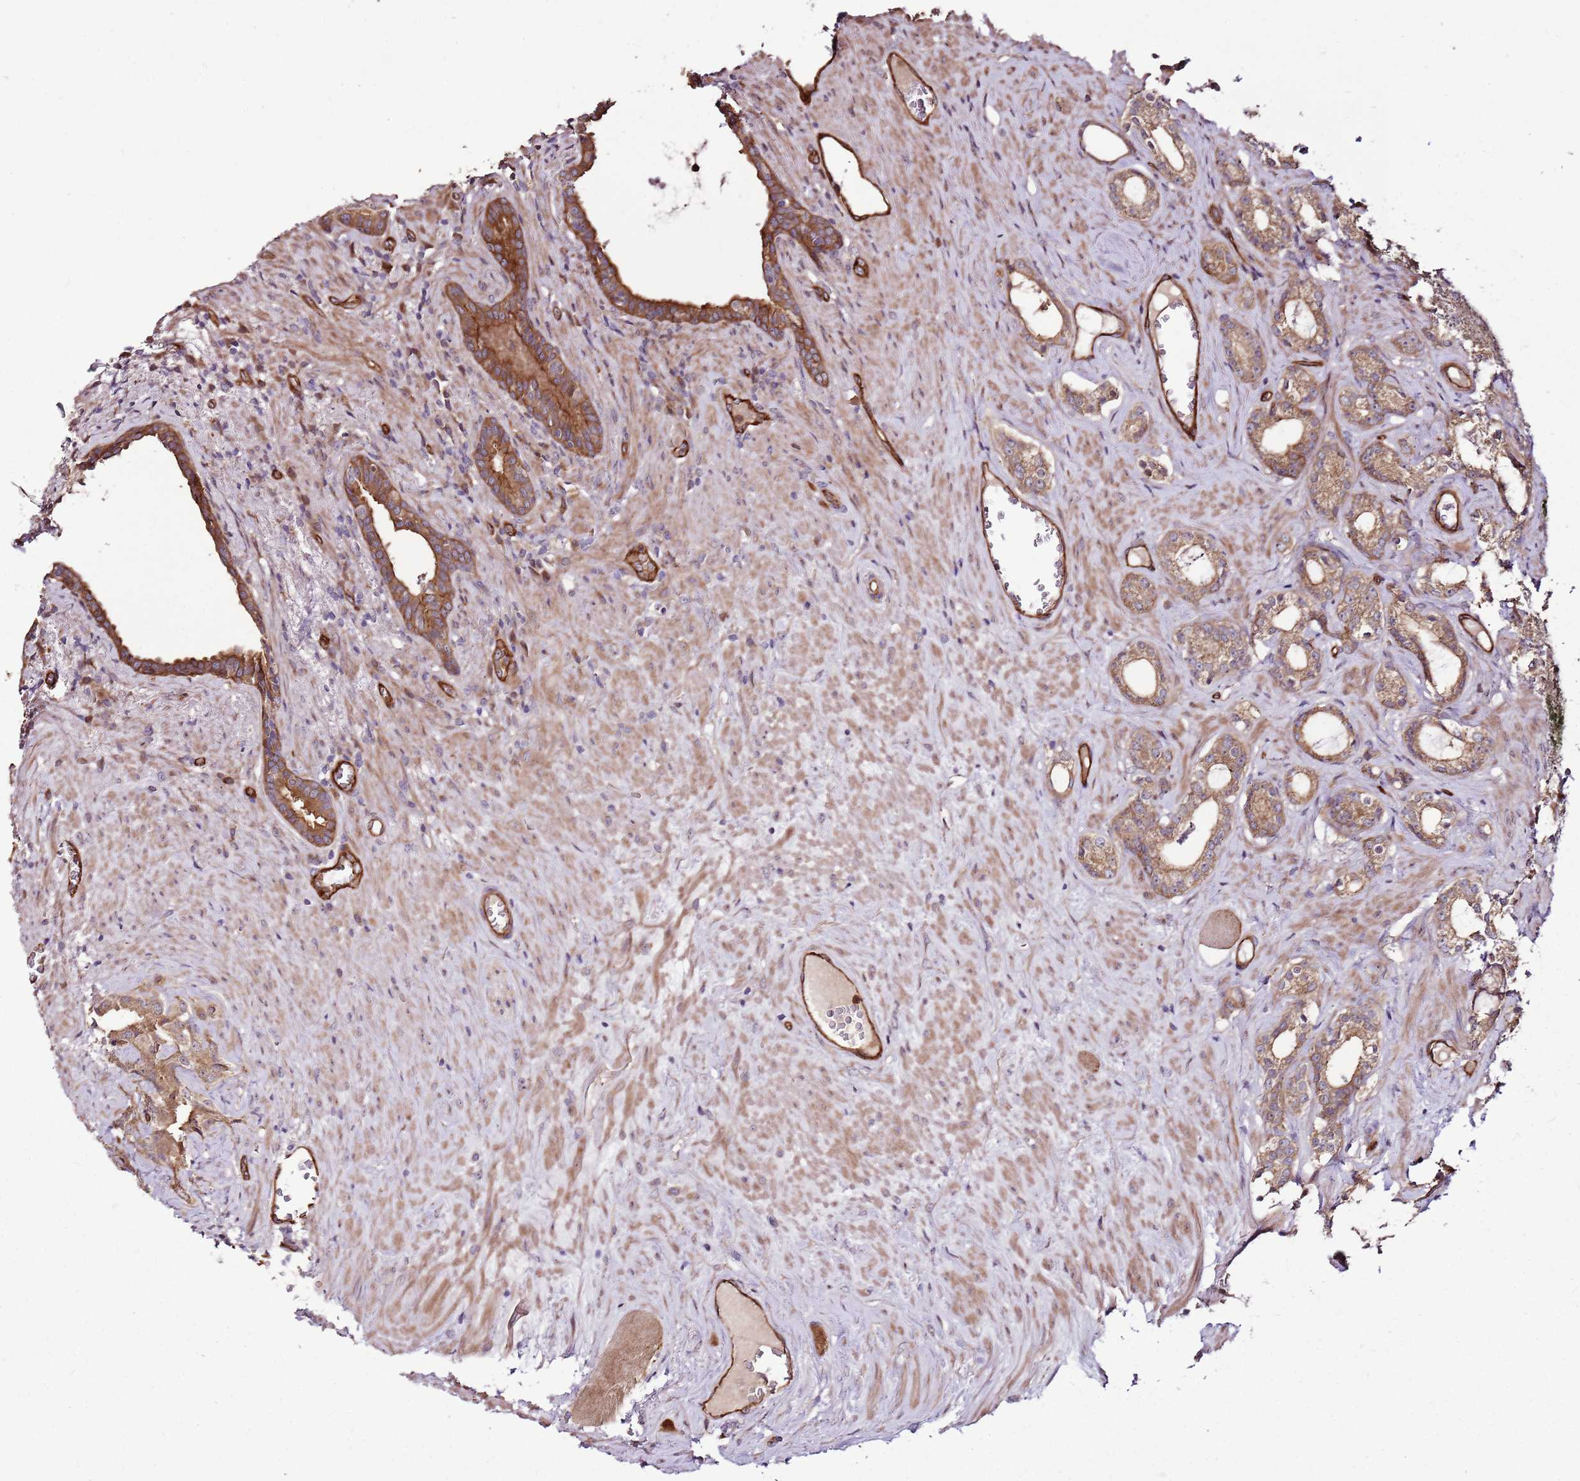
{"staining": {"intensity": "moderate", "quantity": ">75%", "location": "cytoplasmic/membranous"}, "tissue": "prostate cancer", "cell_type": "Tumor cells", "image_type": "cancer", "snomed": [{"axis": "morphology", "description": "Adenocarcinoma, Low grade"}, {"axis": "topography", "description": "Prostate"}], "caption": "The image displays immunohistochemical staining of prostate cancer. There is moderate cytoplasmic/membranous positivity is identified in about >75% of tumor cells. (DAB IHC with brightfield microscopy, high magnification).", "gene": "ZNF827", "patient": {"sex": "male", "age": 71}}